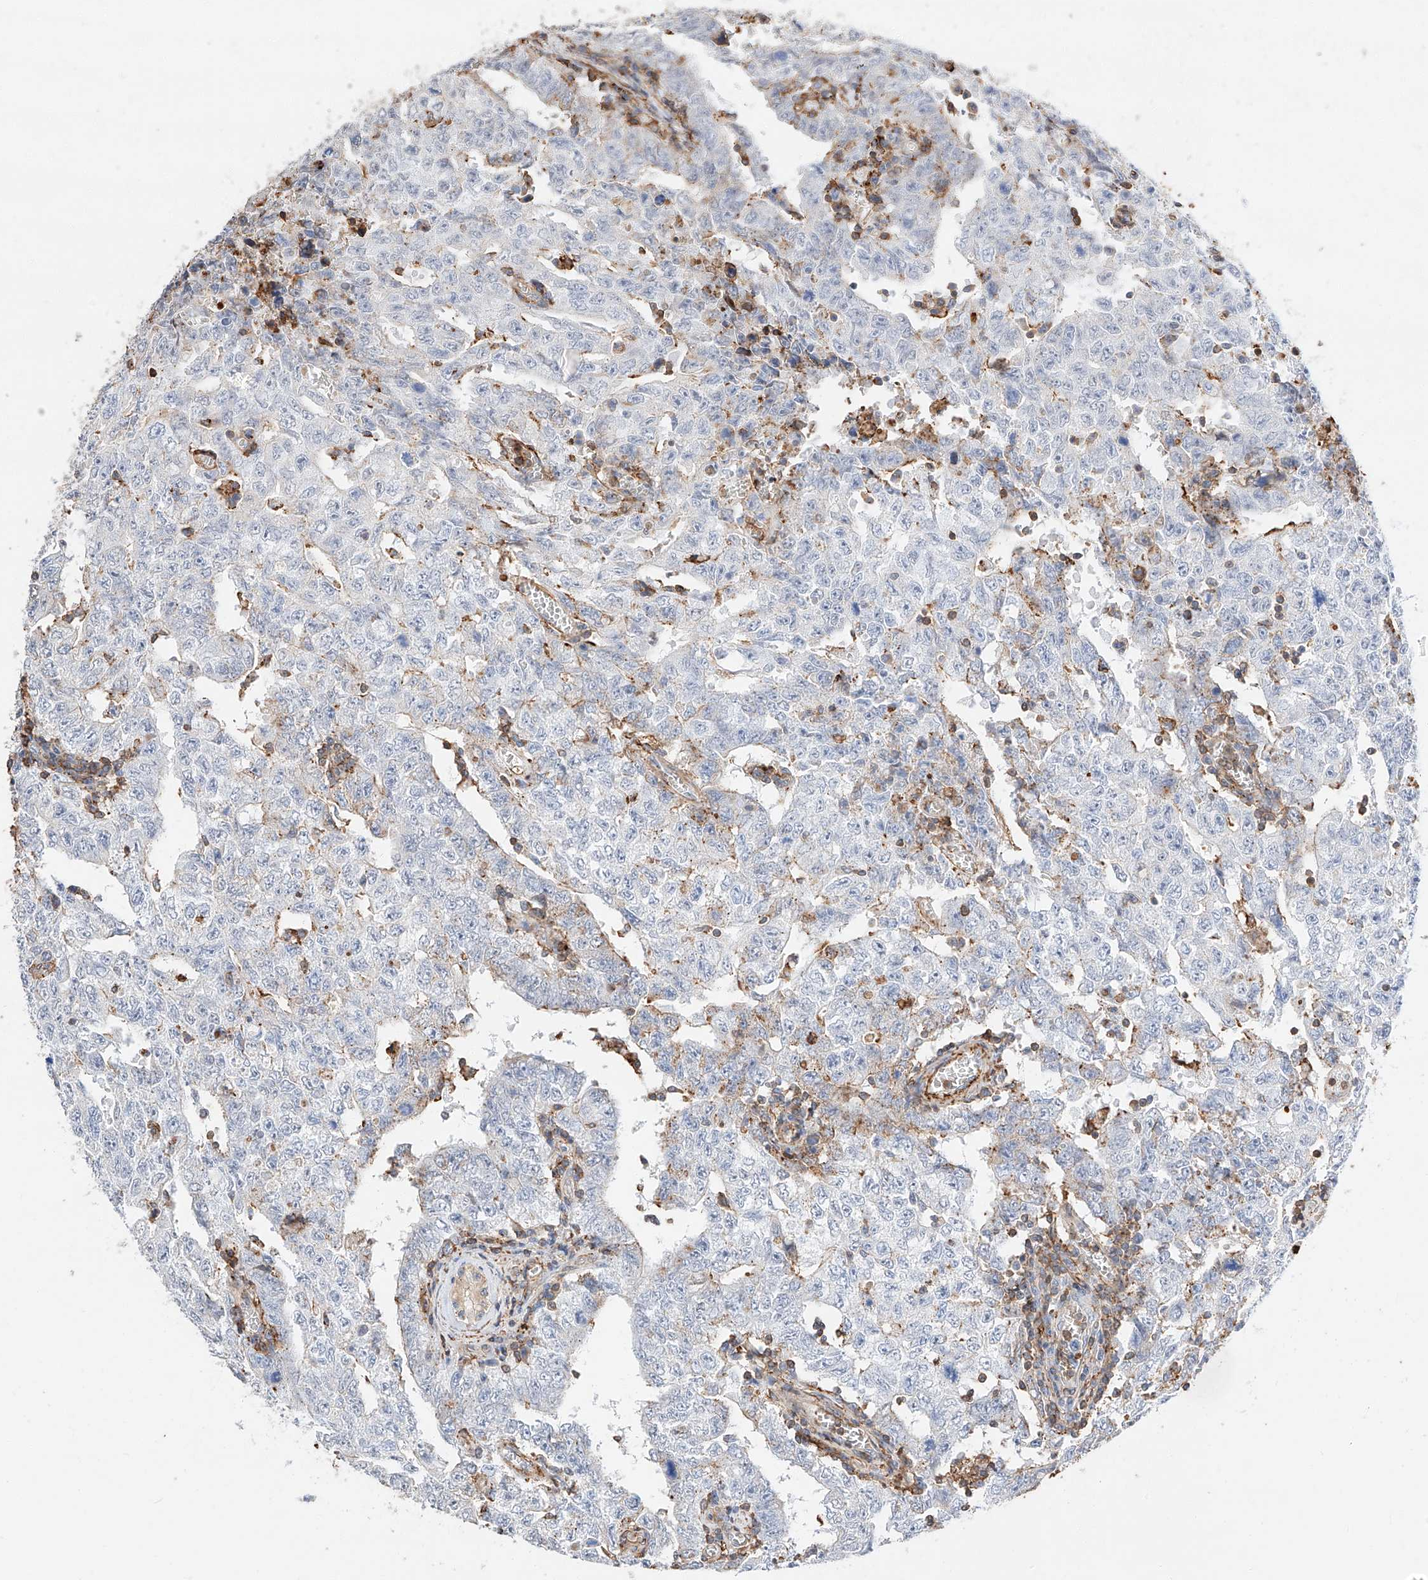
{"staining": {"intensity": "negative", "quantity": "none", "location": "none"}, "tissue": "testis cancer", "cell_type": "Tumor cells", "image_type": "cancer", "snomed": [{"axis": "morphology", "description": "Carcinoma, Embryonal, NOS"}, {"axis": "topography", "description": "Testis"}], "caption": "Tumor cells are negative for protein expression in human testis embryonal carcinoma.", "gene": "WFS1", "patient": {"sex": "male", "age": 26}}